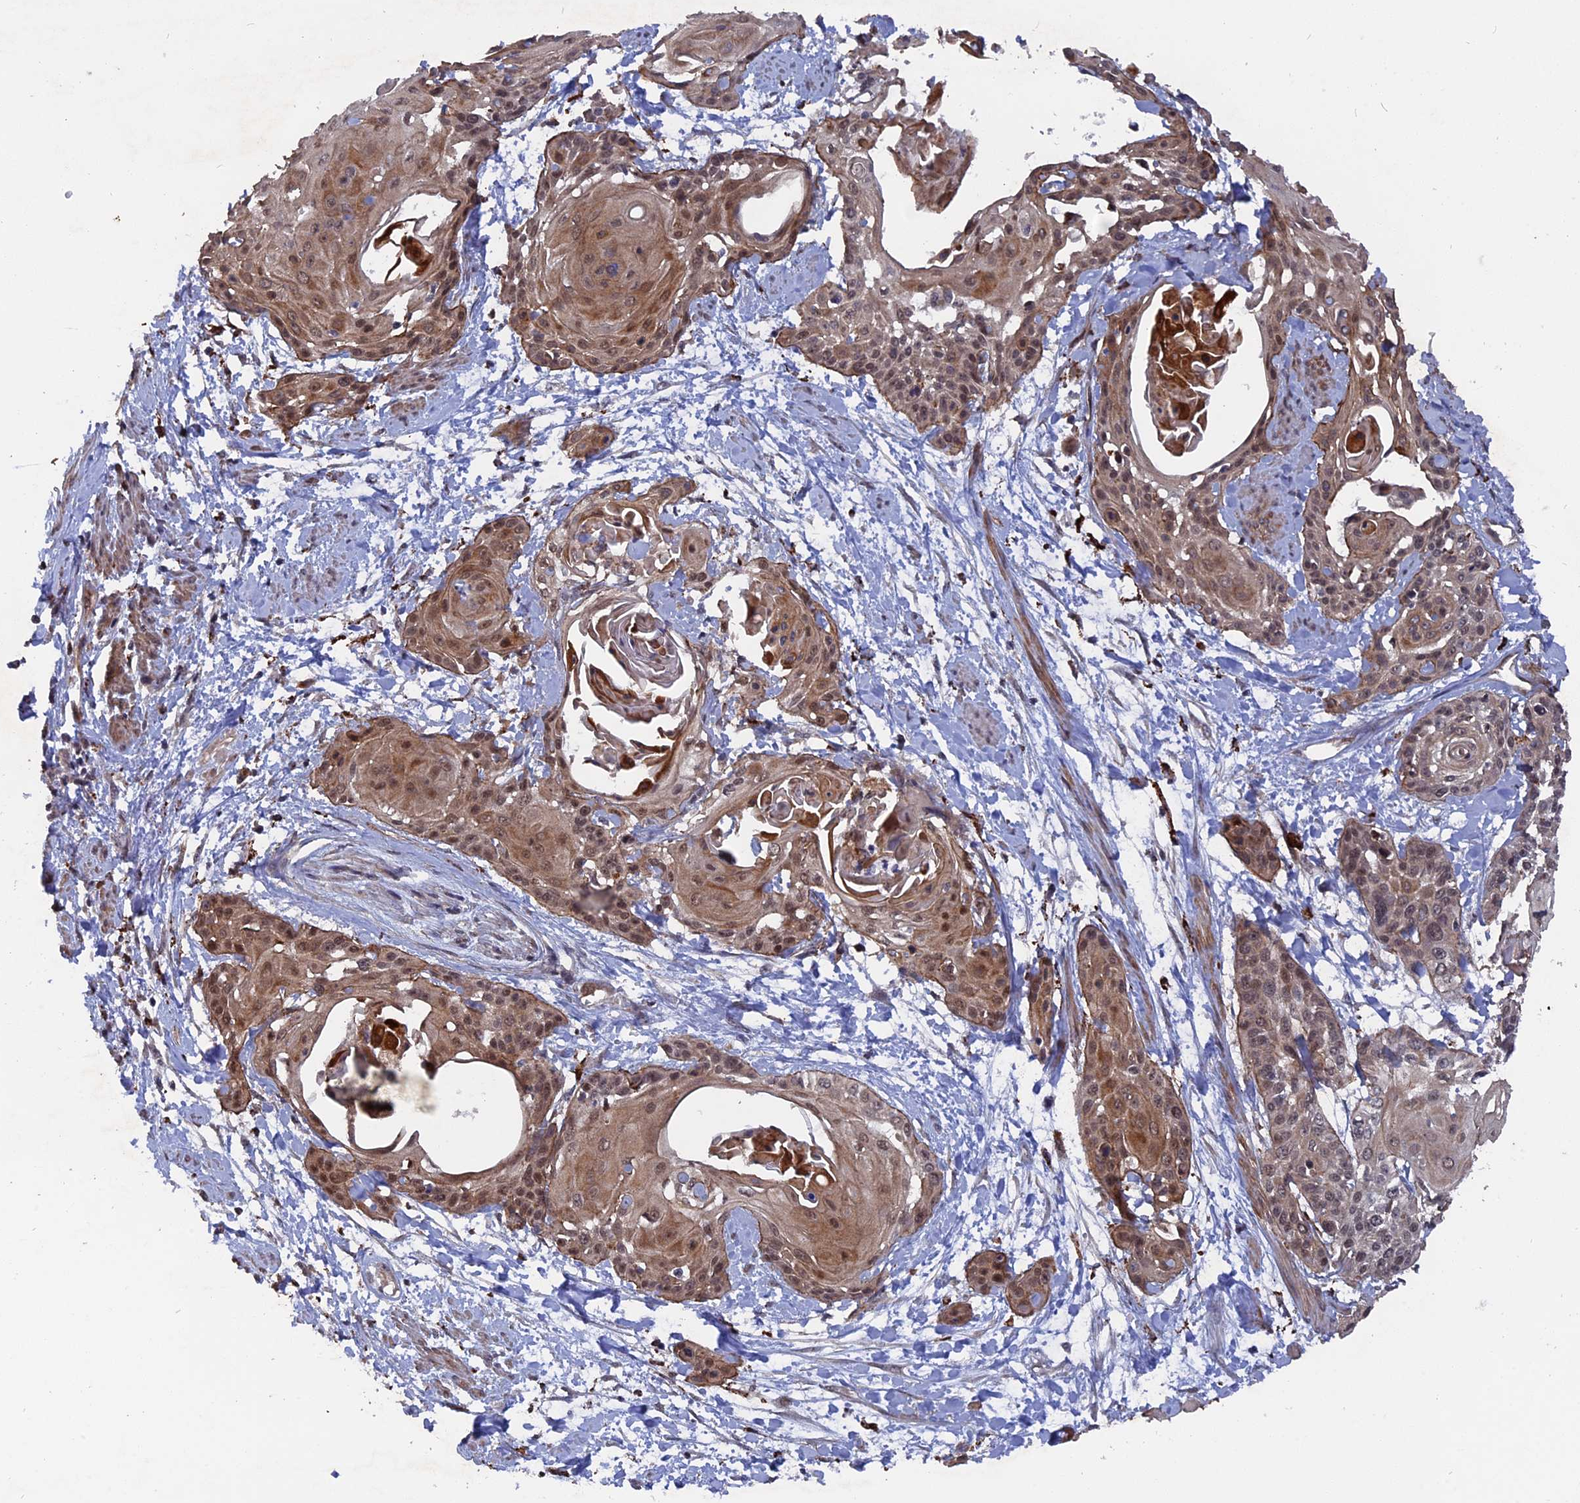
{"staining": {"intensity": "moderate", "quantity": ">75%", "location": "cytoplasmic/membranous,nuclear"}, "tissue": "cervical cancer", "cell_type": "Tumor cells", "image_type": "cancer", "snomed": [{"axis": "morphology", "description": "Squamous cell carcinoma, NOS"}, {"axis": "topography", "description": "Cervix"}], "caption": "There is medium levels of moderate cytoplasmic/membranous and nuclear staining in tumor cells of squamous cell carcinoma (cervical), as demonstrated by immunohistochemical staining (brown color).", "gene": "NOSIP", "patient": {"sex": "female", "age": 57}}